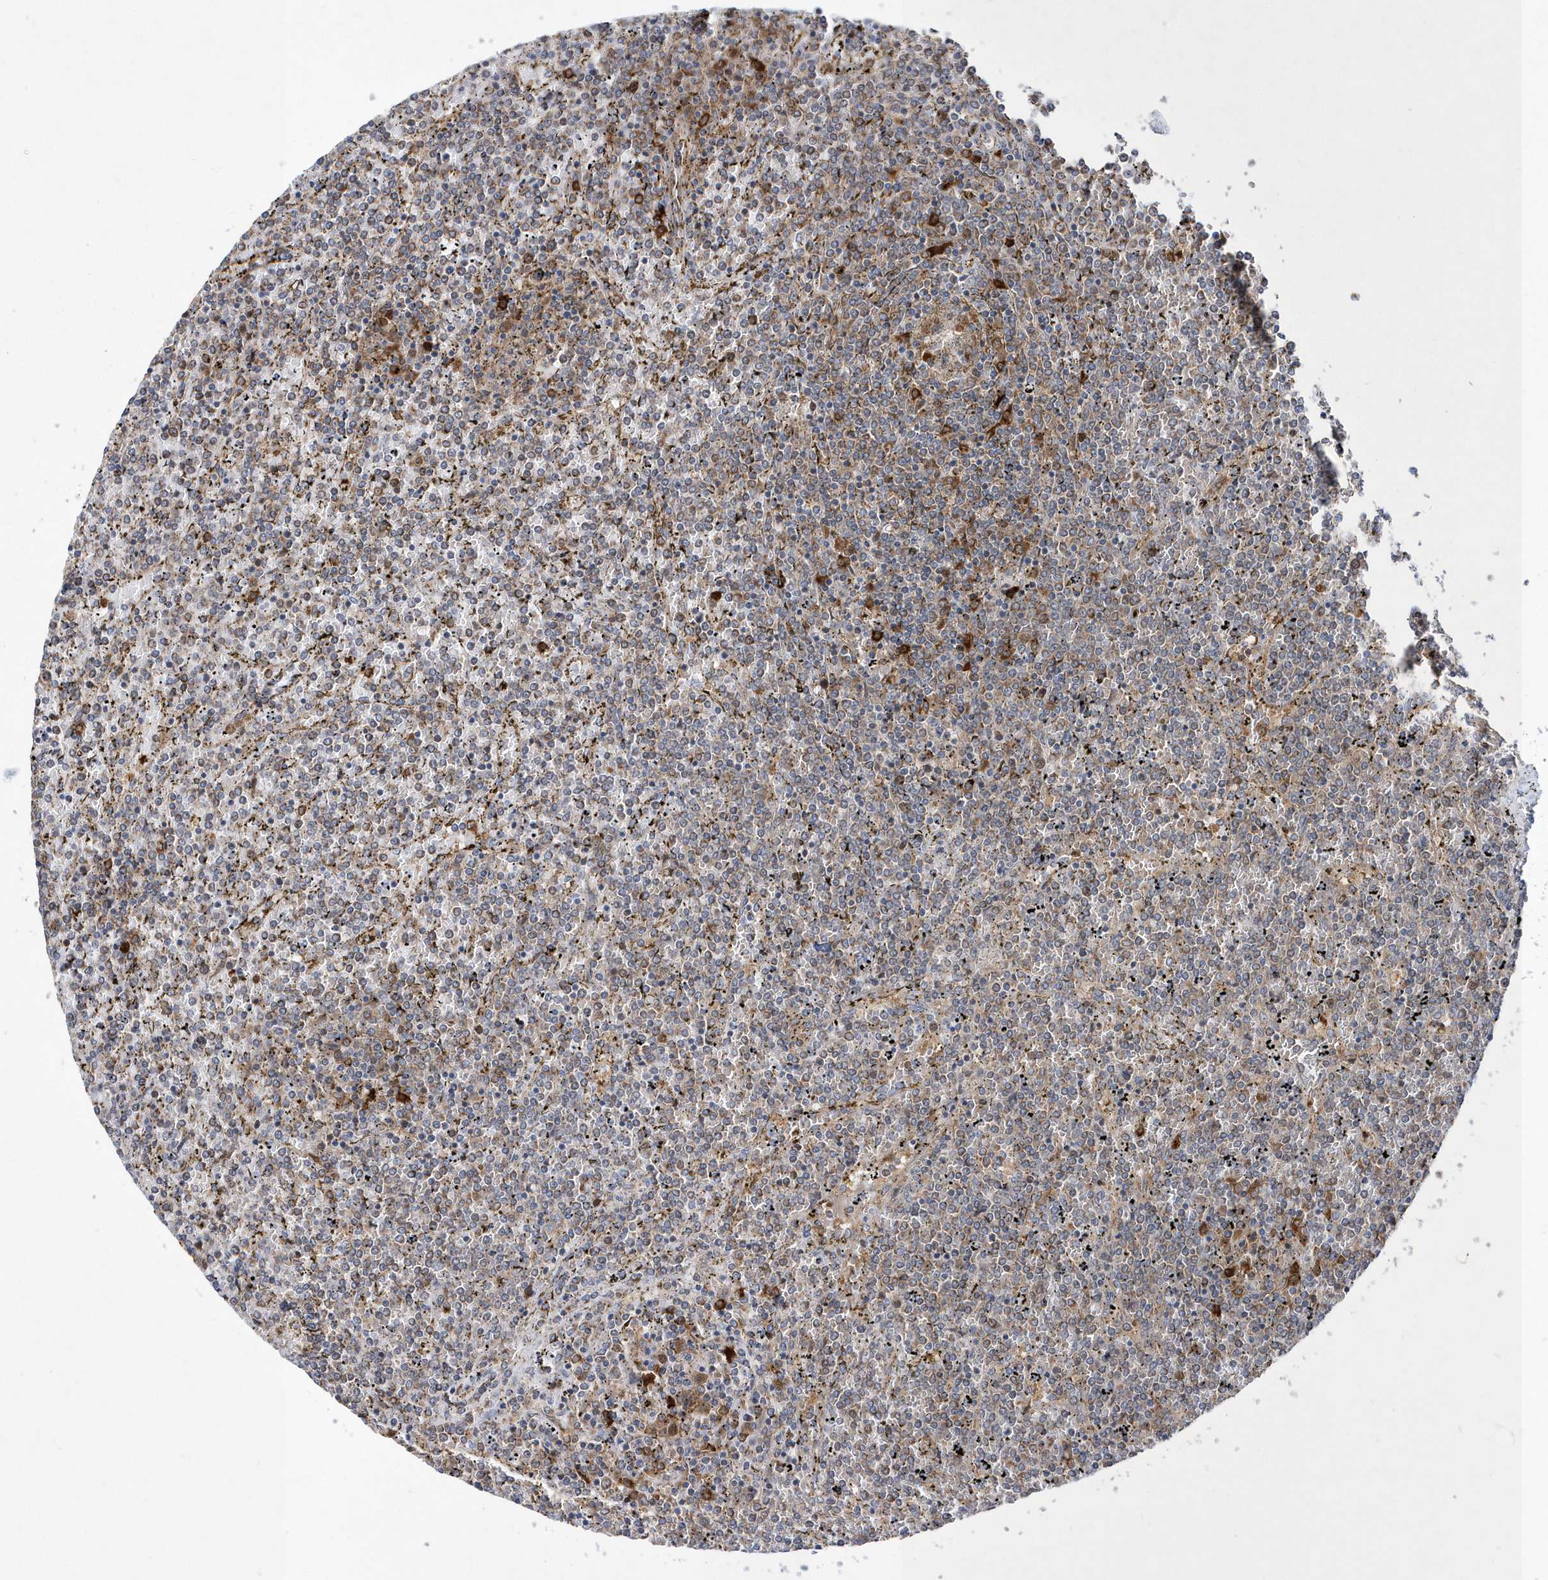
{"staining": {"intensity": "negative", "quantity": "none", "location": "none"}, "tissue": "lymphoma", "cell_type": "Tumor cells", "image_type": "cancer", "snomed": [{"axis": "morphology", "description": "Malignant lymphoma, non-Hodgkin's type, Low grade"}, {"axis": "topography", "description": "Spleen"}], "caption": "Photomicrograph shows no significant protein positivity in tumor cells of lymphoma. (Immunohistochemistry, brightfield microscopy, high magnification).", "gene": "JKAMP", "patient": {"sex": "female", "age": 19}}